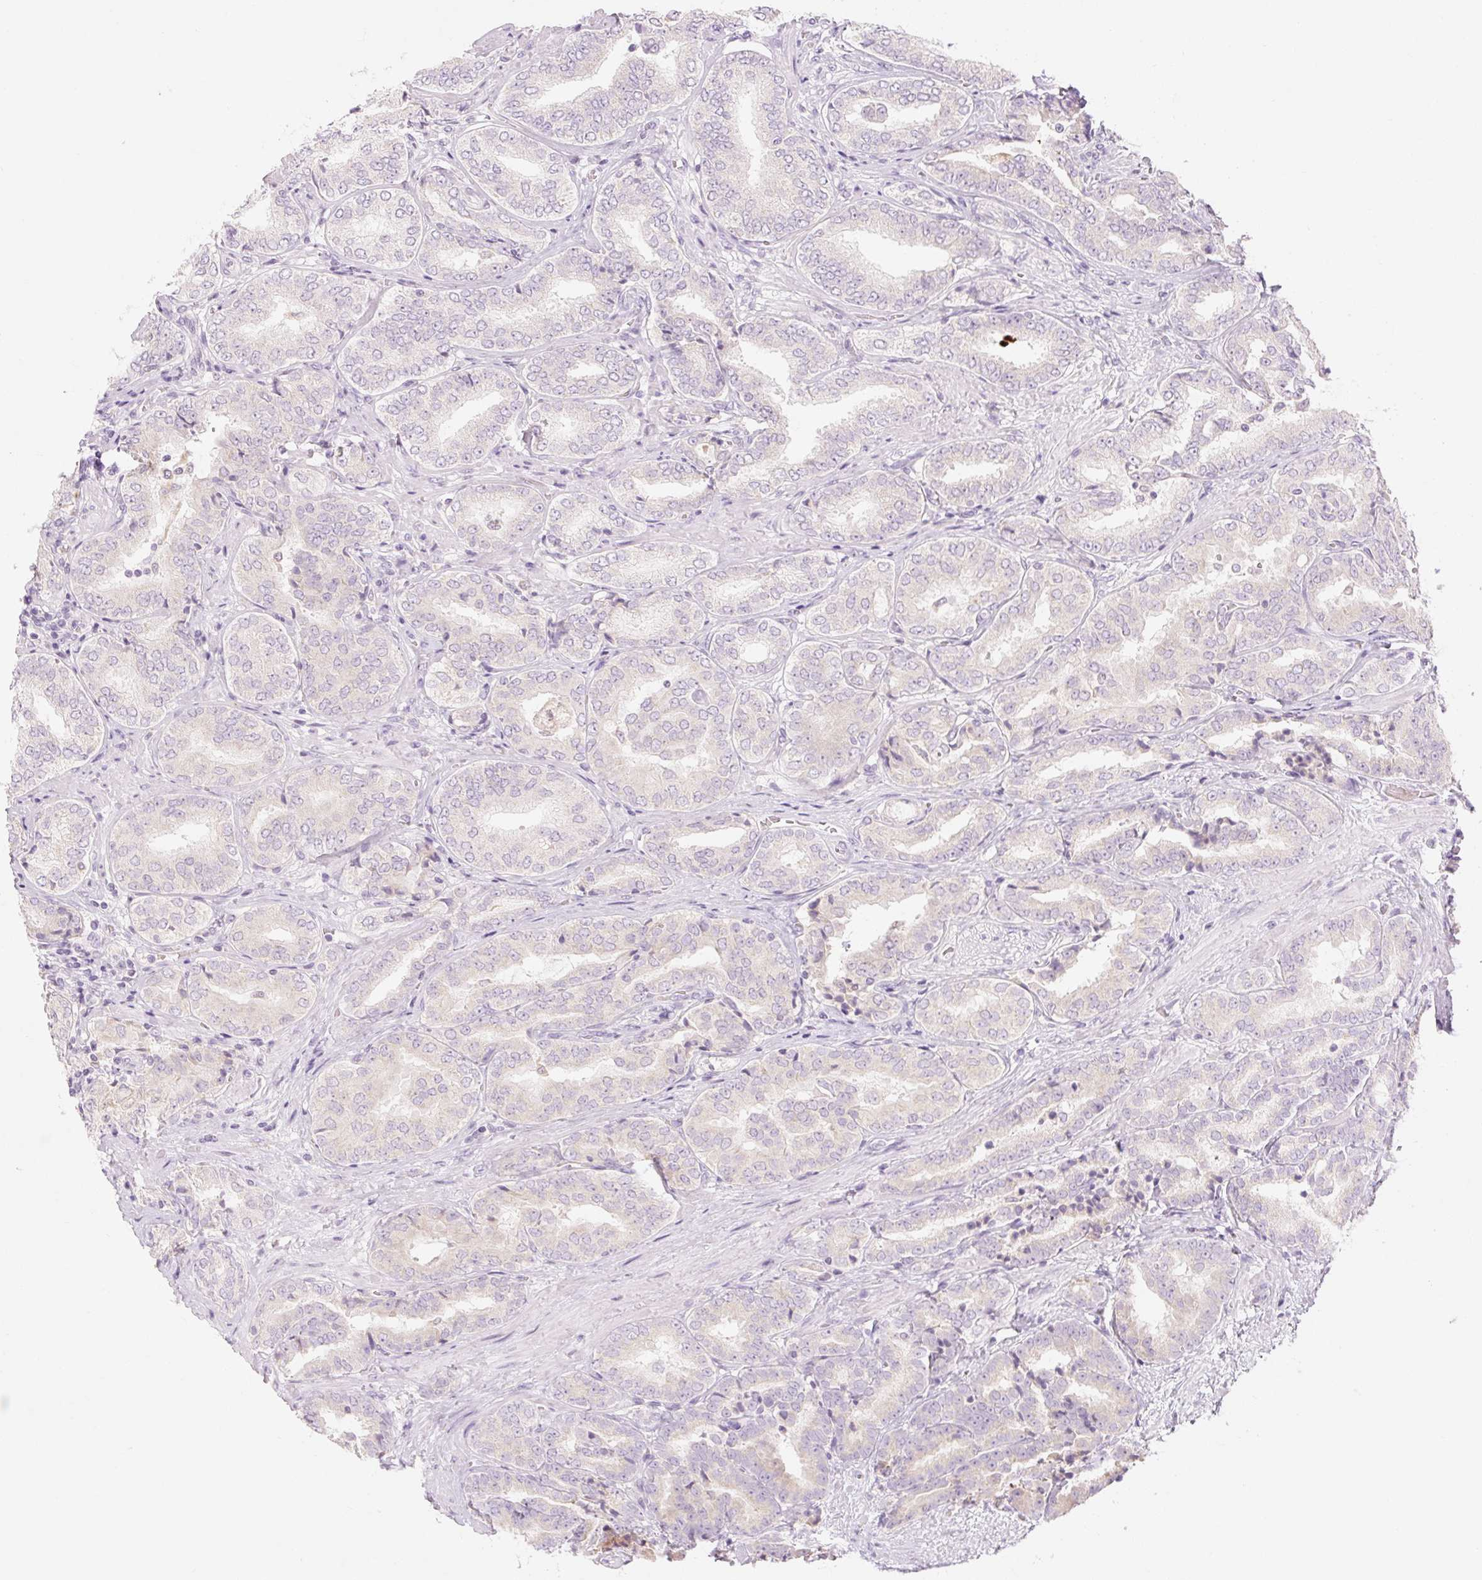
{"staining": {"intensity": "weak", "quantity": "<25%", "location": "cytoplasmic/membranous"}, "tissue": "prostate cancer", "cell_type": "Tumor cells", "image_type": "cancer", "snomed": [{"axis": "morphology", "description": "Adenocarcinoma, High grade"}, {"axis": "topography", "description": "Prostate"}], "caption": "Immunohistochemistry (IHC) image of neoplastic tissue: human prostate cancer stained with DAB displays no significant protein staining in tumor cells.", "gene": "MYO1D", "patient": {"sex": "male", "age": 72}}